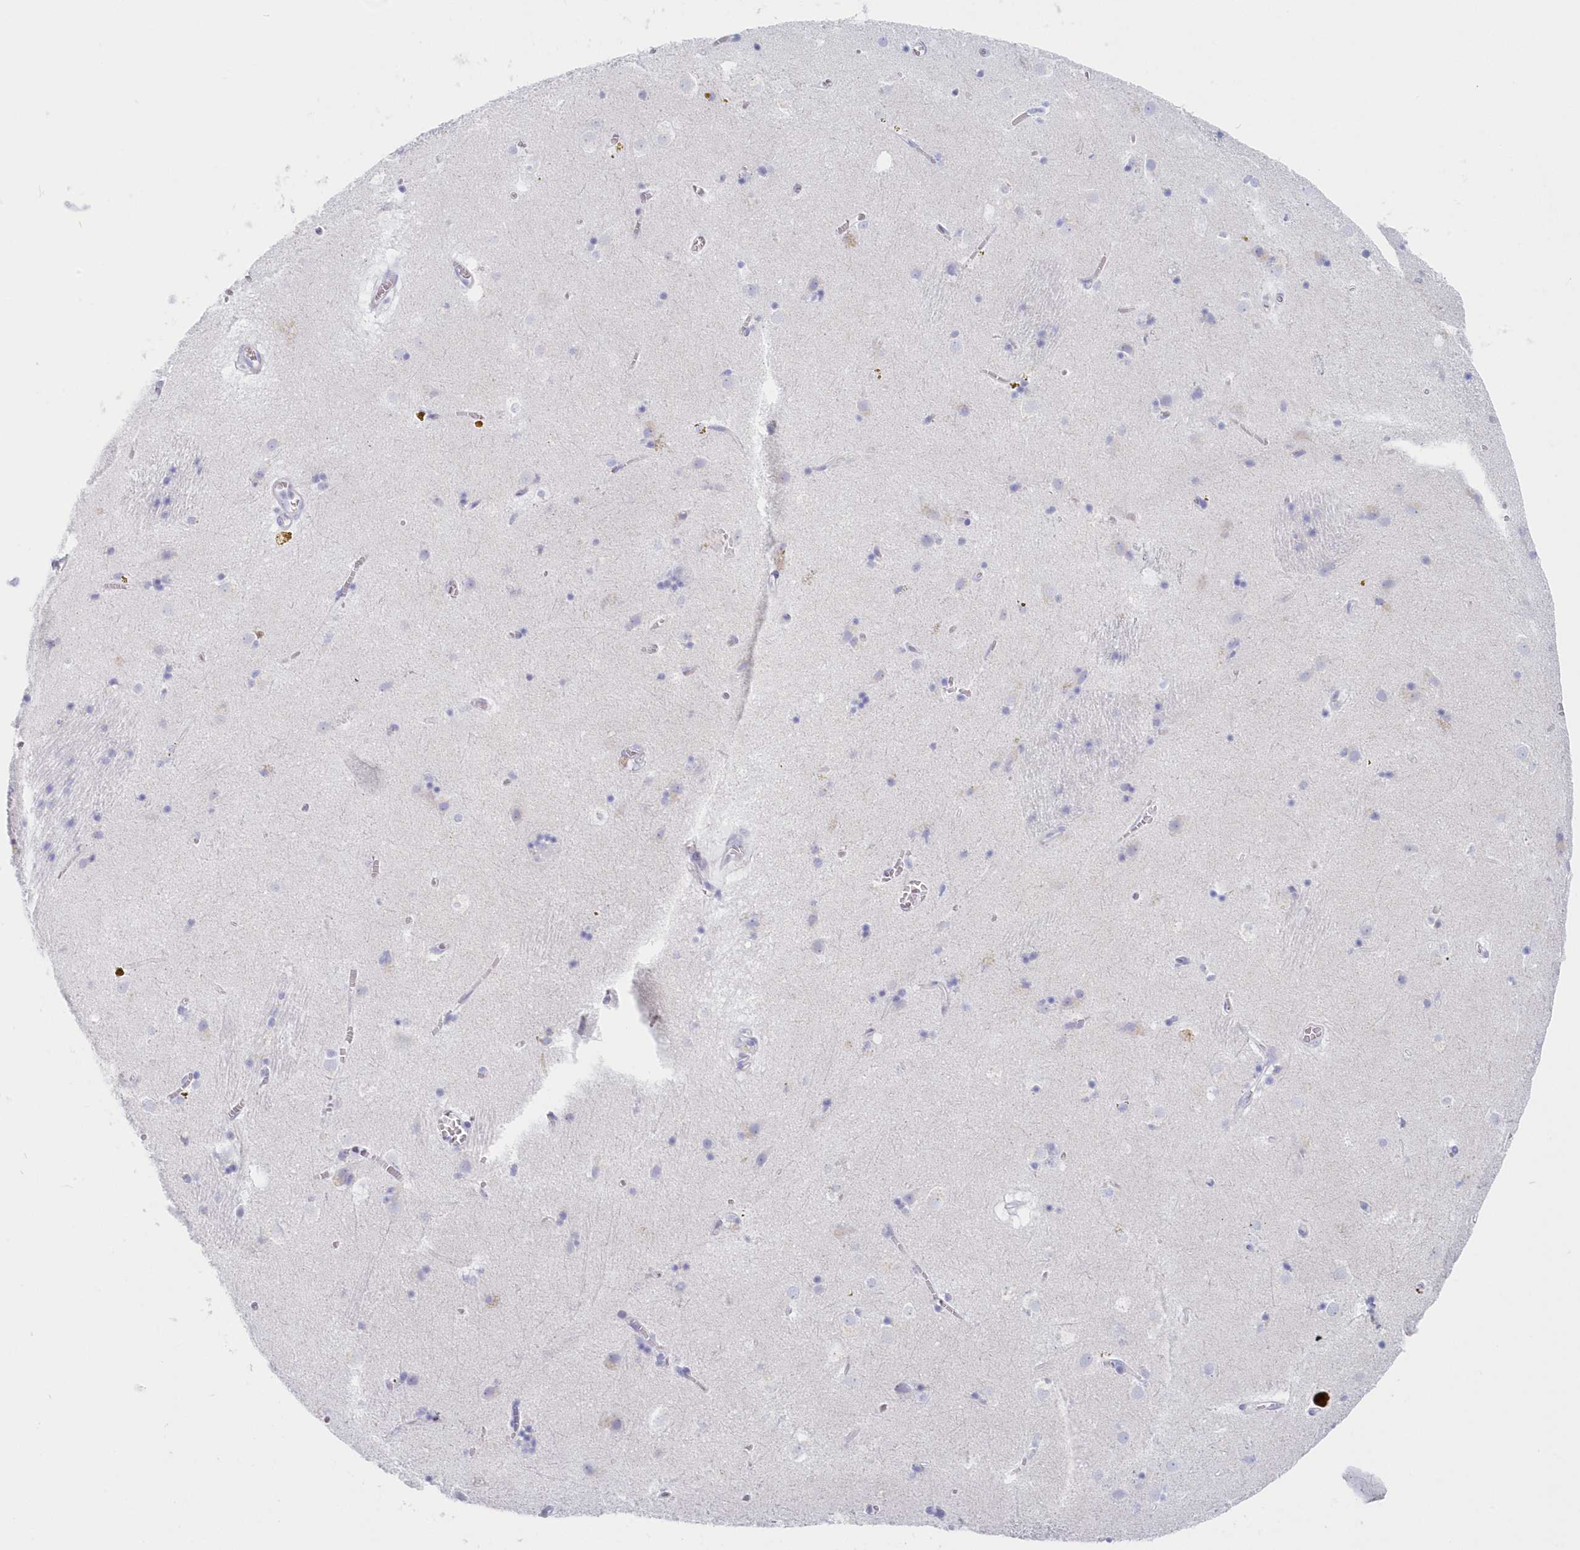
{"staining": {"intensity": "negative", "quantity": "none", "location": "none"}, "tissue": "caudate", "cell_type": "Glial cells", "image_type": "normal", "snomed": [{"axis": "morphology", "description": "Normal tissue, NOS"}, {"axis": "topography", "description": "Lateral ventricle wall"}], "caption": "IHC photomicrograph of normal caudate: human caudate stained with DAB reveals no significant protein staining in glial cells.", "gene": "CSNK1G2", "patient": {"sex": "male", "age": 70}}